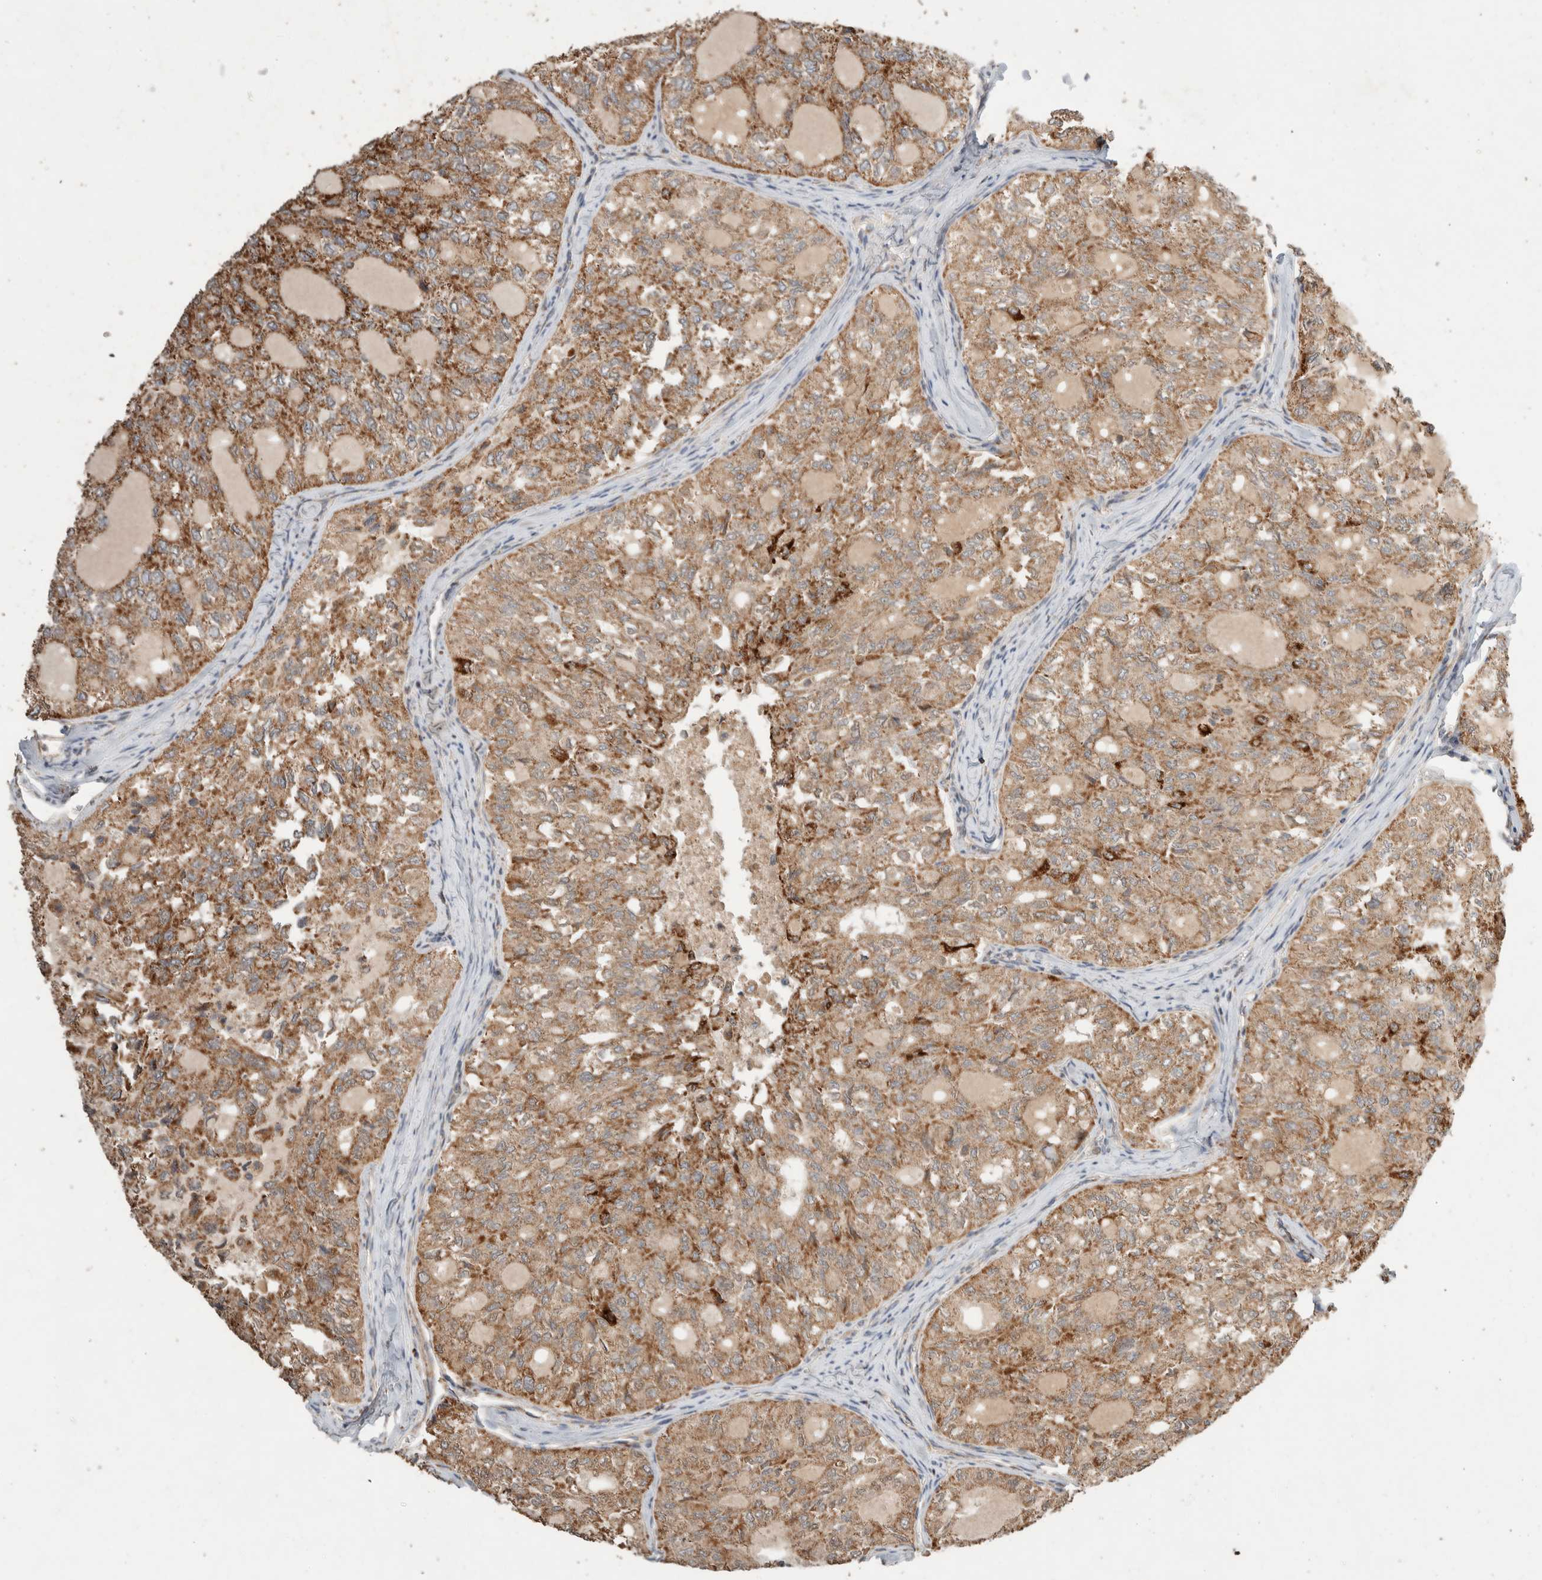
{"staining": {"intensity": "moderate", "quantity": ">75%", "location": "cytoplasmic/membranous"}, "tissue": "thyroid cancer", "cell_type": "Tumor cells", "image_type": "cancer", "snomed": [{"axis": "morphology", "description": "Follicular adenoma carcinoma, NOS"}, {"axis": "topography", "description": "Thyroid gland"}], "caption": "Immunohistochemical staining of human thyroid cancer exhibits medium levels of moderate cytoplasmic/membranous protein positivity in approximately >75% of tumor cells.", "gene": "AMPD1", "patient": {"sex": "male", "age": 75}}